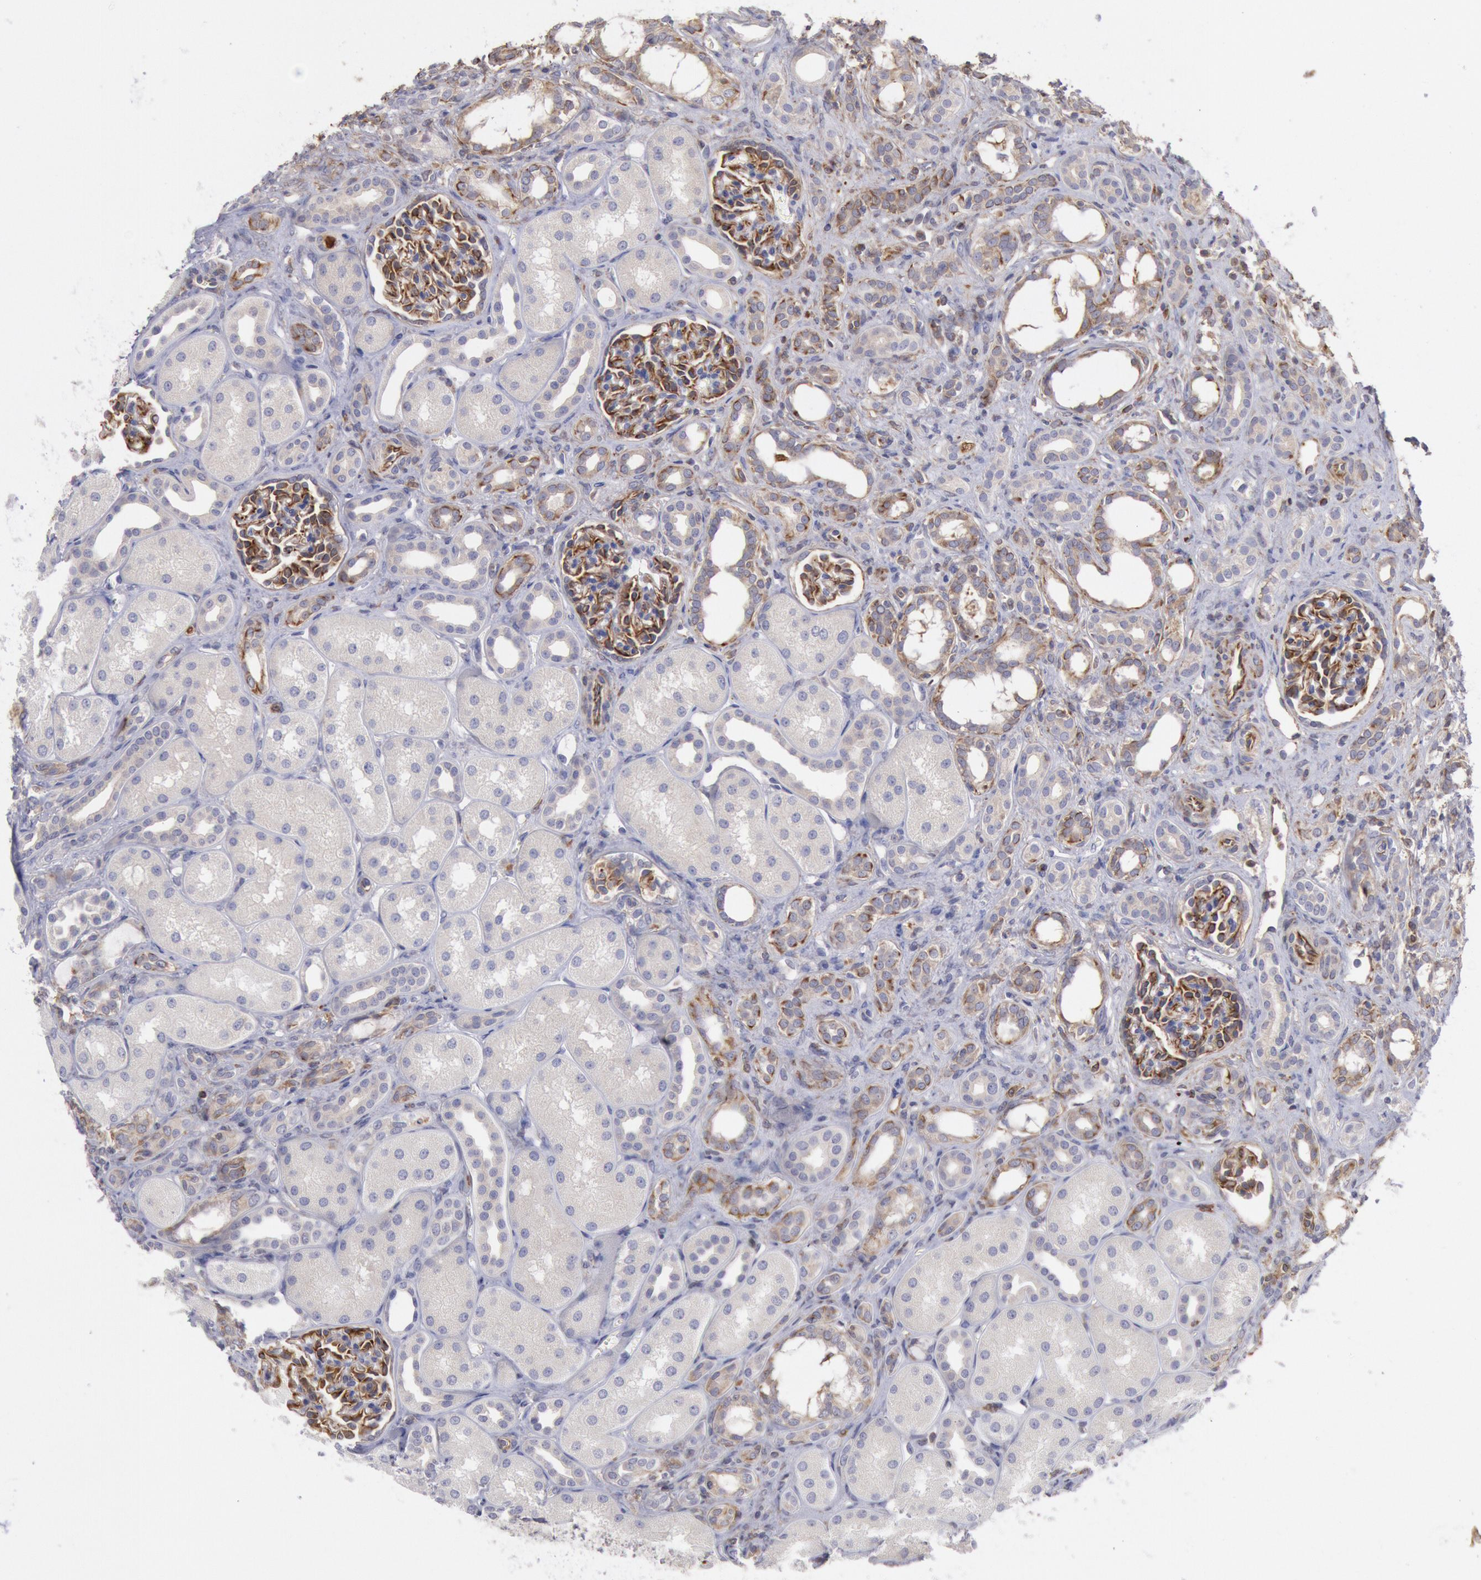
{"staining": {"intensity": "moderate", "quantity": "25%-75%", "location": "cytoplasmic/membranous"}, "tissue": "kidney", "cell_type": "Cells in glomeruli", "image_type": "normal", "snomed": [{"axis": "morphology", "description": "Normal tissue, NOS"}, {"axis": "topography", "description": "Kidney"}], "caption": "Immunohistochemistry of normal human kidney shows medium levels of moderate cytoplasmic/membranous staining in about 25%-75% of cells in glomeruli.", "gene": "RNF139", "patient": {"sex": "male", "age": 7}}